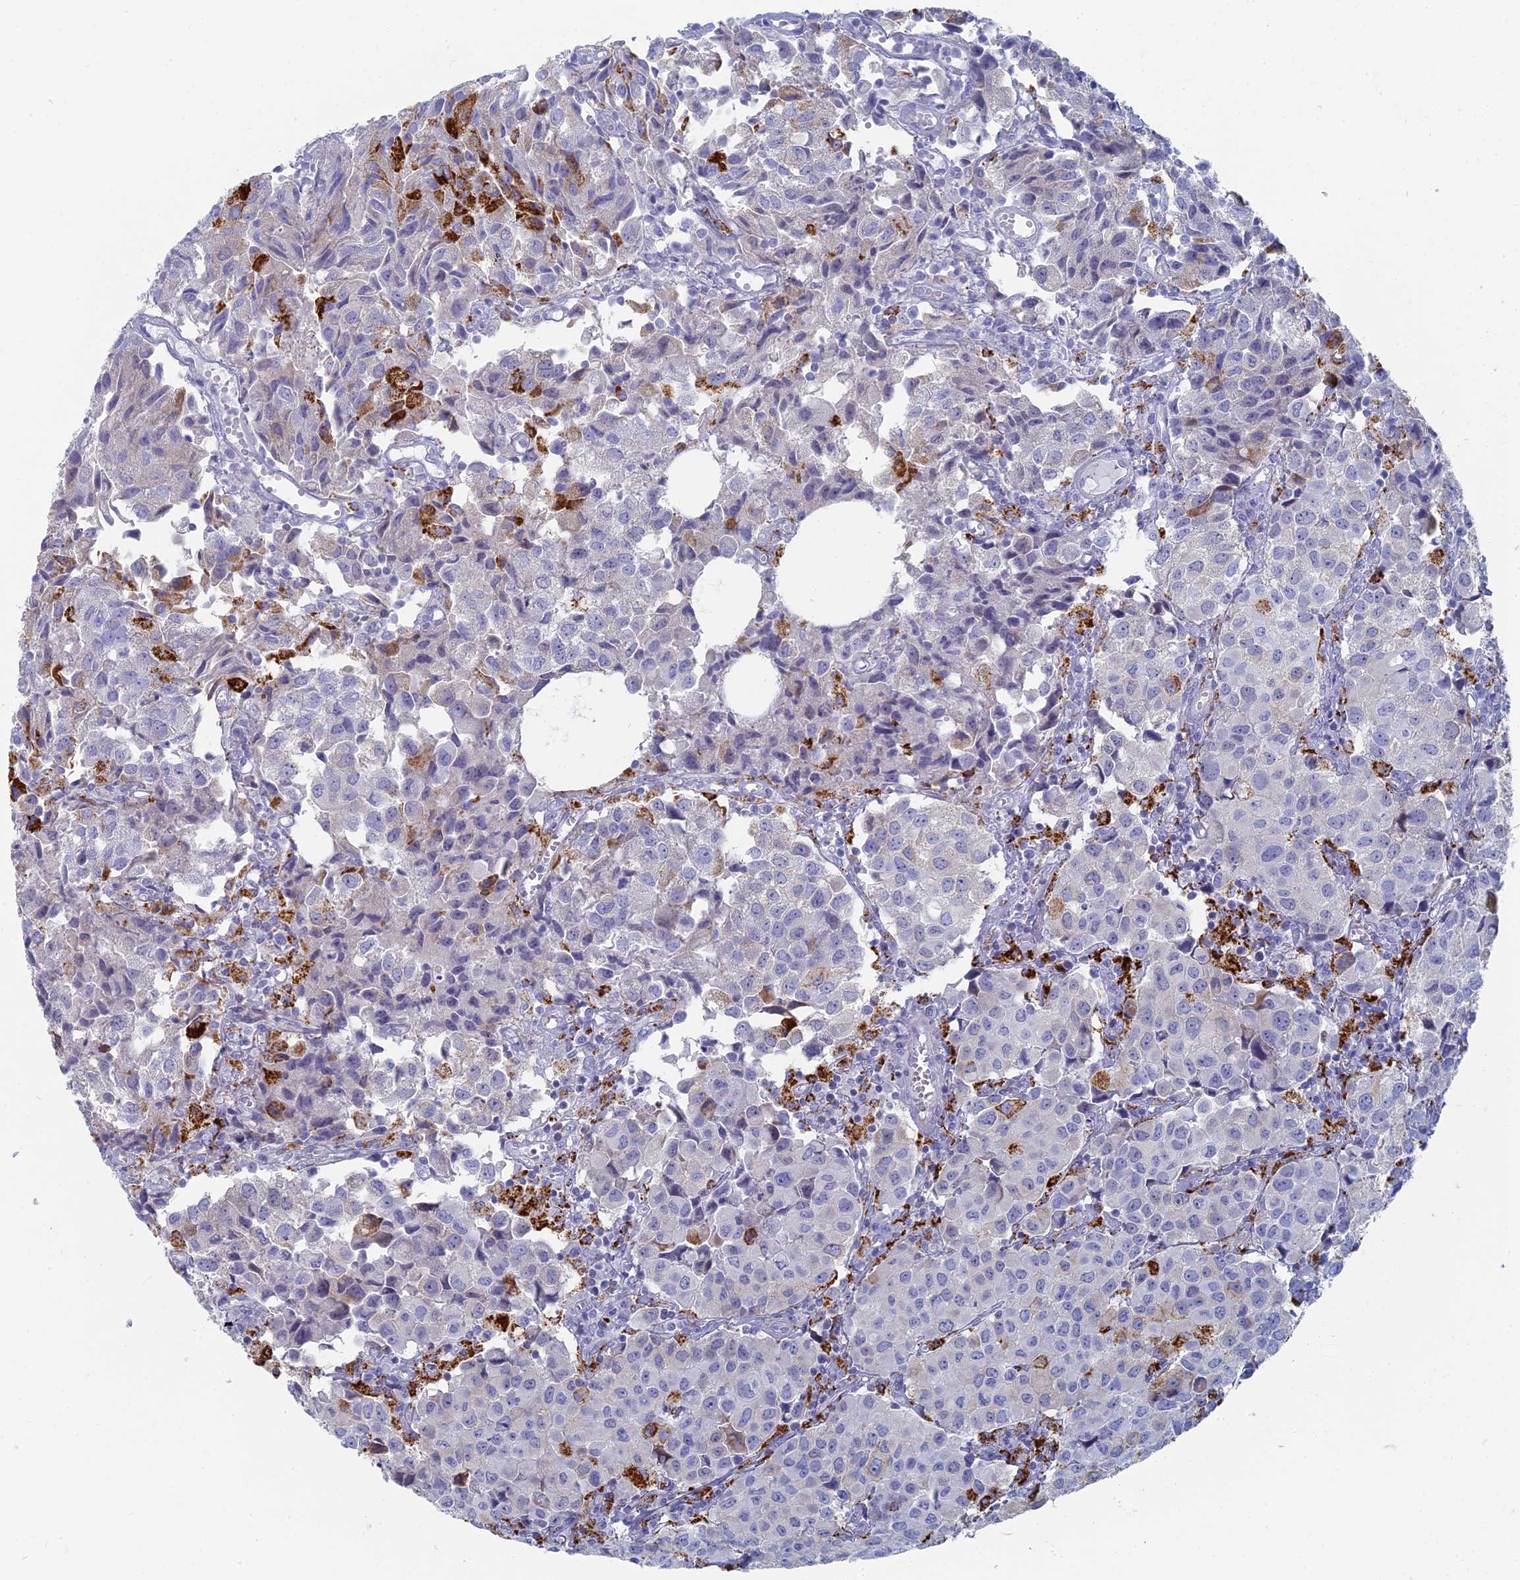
{"staining": {"intensity": "strong", "quantity": "<25%", "location": "cytoplasmic/membranous"}, "tissue": "urothelial cancer", "cell_type": "Tumor cells", "image_type": "cancer", "snomed": [{"axis": "morphology", "description": "Urothelial carcinoma, High grade"}, {"axis": "topography", "description": "Urinary bladder"}], "caption": "Immunohistochemical staining of human urothelial cancer shows medium levels of strong cytoplasmic/membranous protein positivity in approximately <25% of tumor cells.", "gene": "ALMS1", "patient": {"sex": "female", "age": 75}}